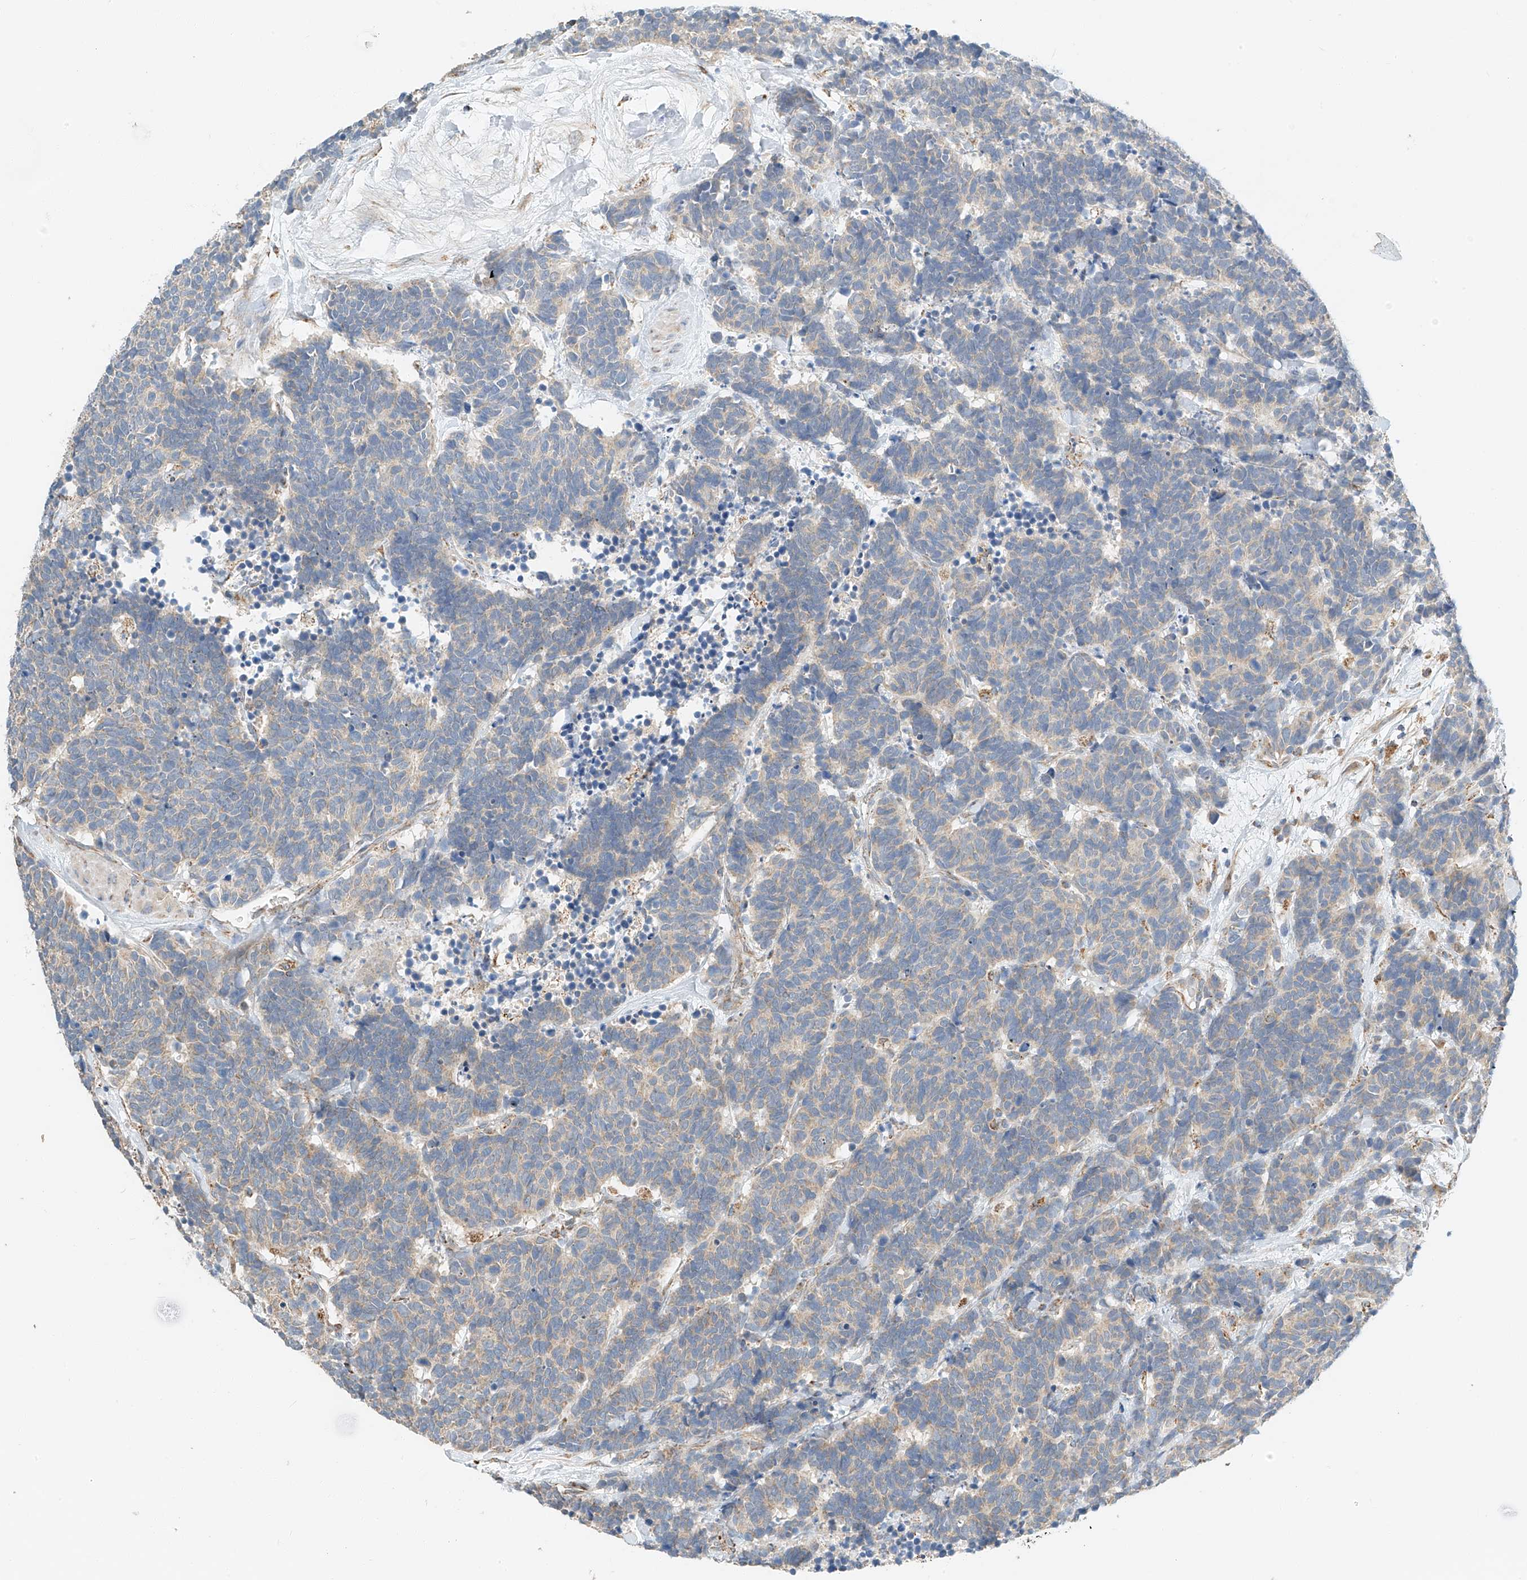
{"staining": {"intensity": "negative", "quantity": "none", "location": "none"}, "tissue": "carcinoid", "cell_type": "Tumor cells", "image_type": "cancer", "snomed": [{"axis": "morphology", "description": "Carcinoma, NOS"}, {"axis": "morphology", "description": "Carcinoid, malignant, NOS"}, {"axis": "topography", "description": "Urinary bladder"}], "caption": "There is no significant expression in tumor cells of carcinoid.", "gene": "YIPF7", "patient": {"sex": "male", "age": 57}}